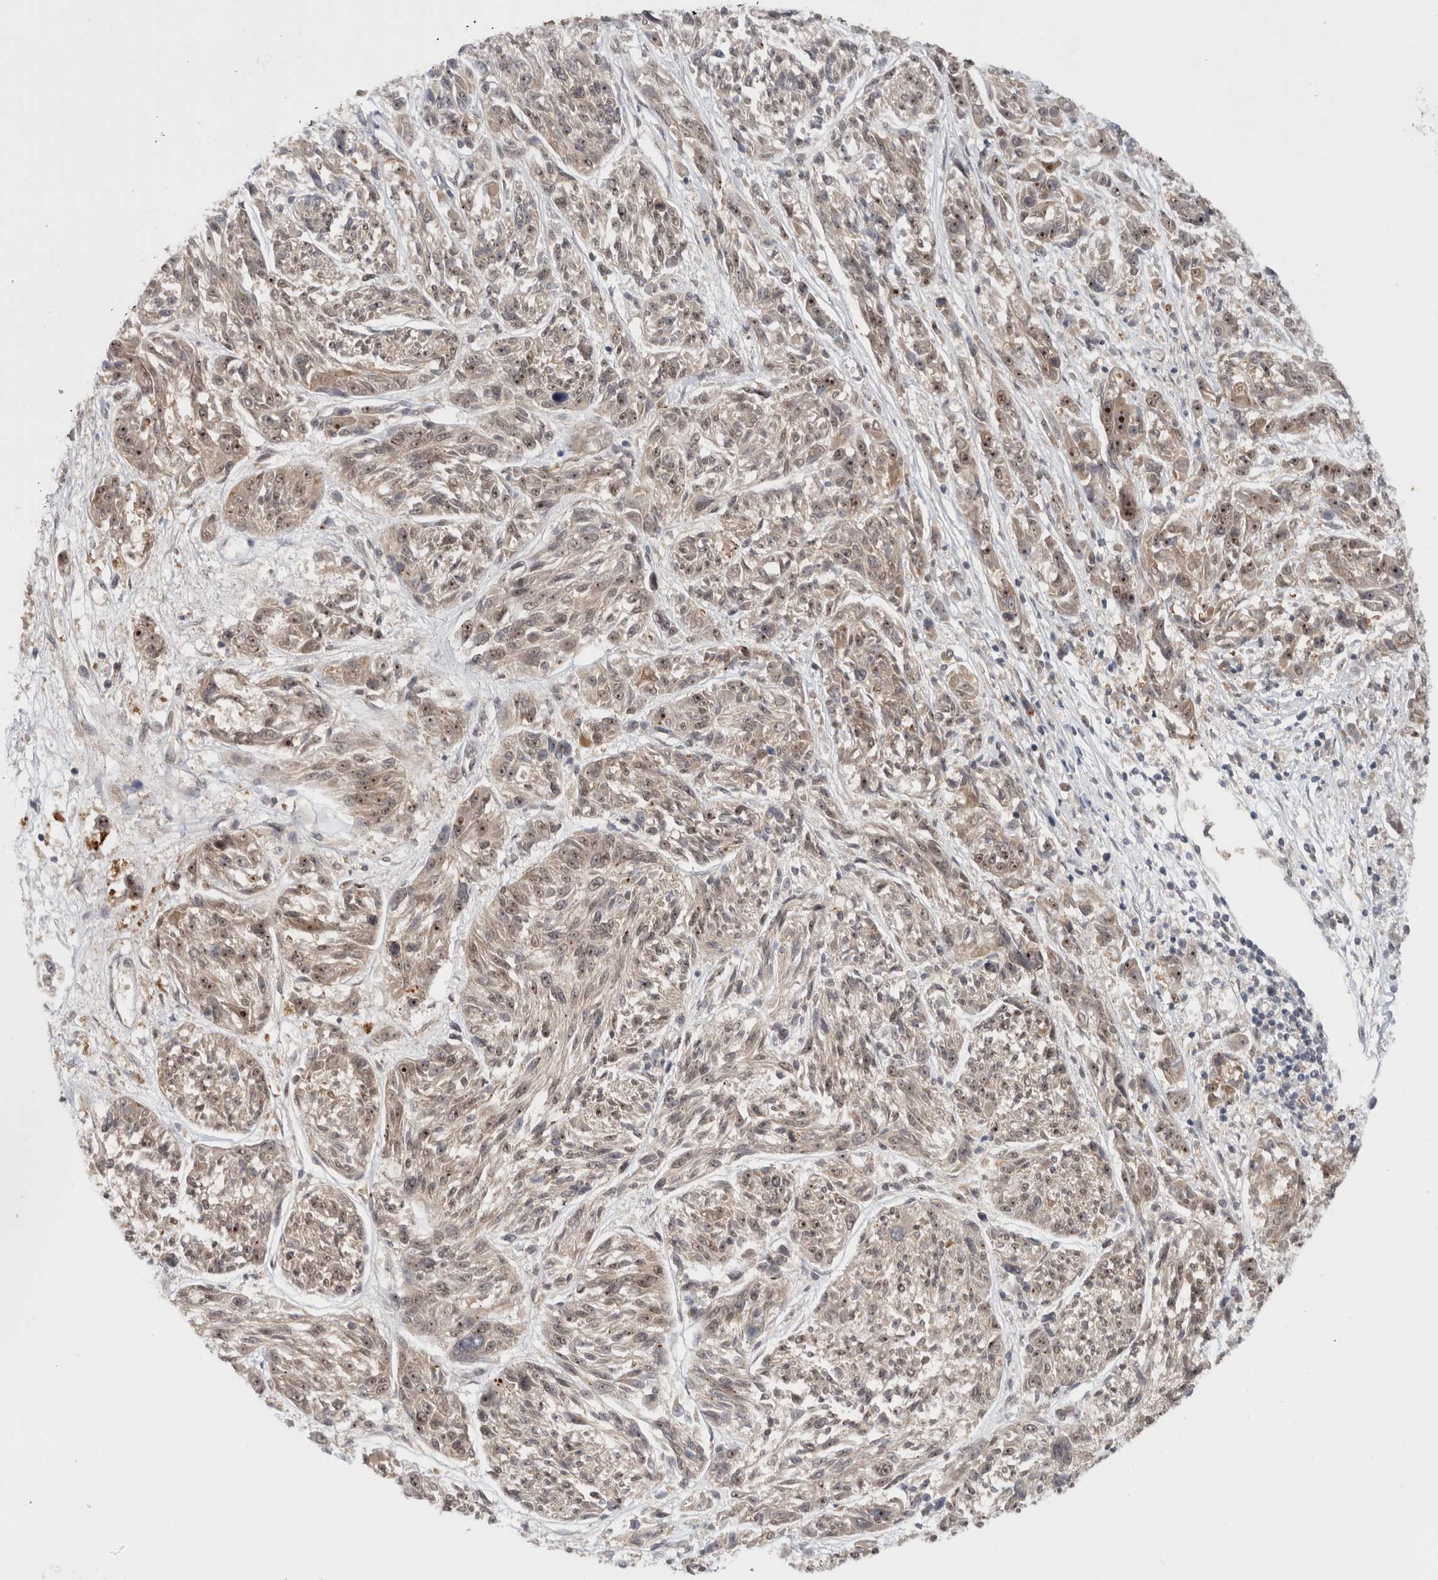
{"staining": {"intensity": "weak", "quantity": ">75%", "location": "cytoplasmic/membranous,nuclear"}, "tissue": "melanoma", "cell_type": "Tumor cells", "image_type": "cancer", "snomed": [{"axis": "morphology", "description": "Malignant melanoma, NOS"}, {"axis": "topography", "description": "Skin"}], "caption": "Brown immunohistochemical staining in human malignant melanoma shows weak cytoplasmic/membranous and nuclear expression in about >75% of tumor cells.", "gene": "MPHOSPH6", "patient": {"sex": "male", "age": 53}}